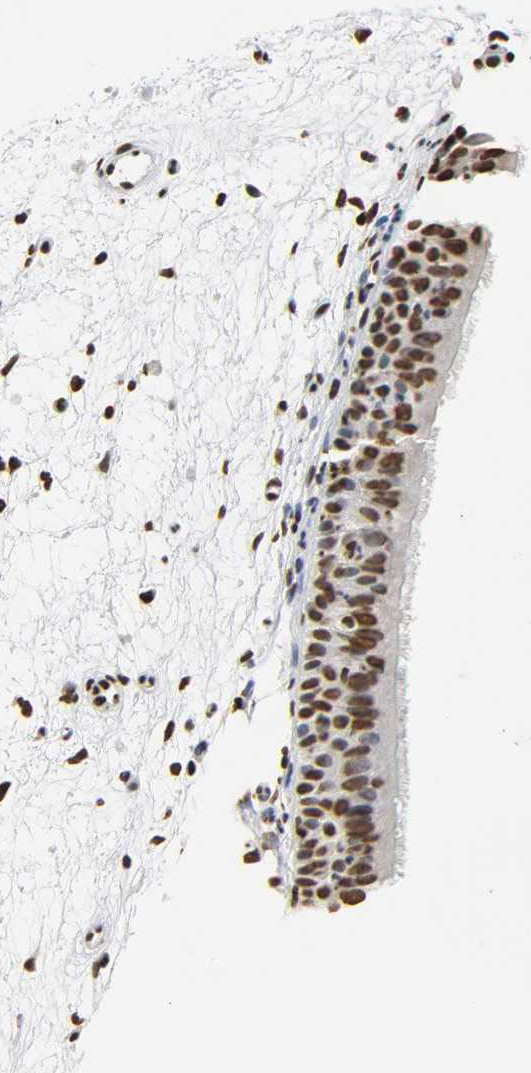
{"staining": {"intensity": "strong", "quantity": ">75%", "location": "nuclear"}, "tissue": "nasopharynx", "cell_type": "Respiratory epithelial cells", "image_type": "normal", "snomed": [{"axis": "morphology", "description": "Normal tissue, NOS"}, {"axis": "topography", "description": "Nasopharynx"}], "caption": "Strong nuclear expression is appreciated in about >75% of respiratory epithelial cells in normal nasopharynx. (DAB = brown stain, brightfield microscopy at high magnification).", "gene": "HNRNPC", "patient": {"sex": "female", "age": 54}}